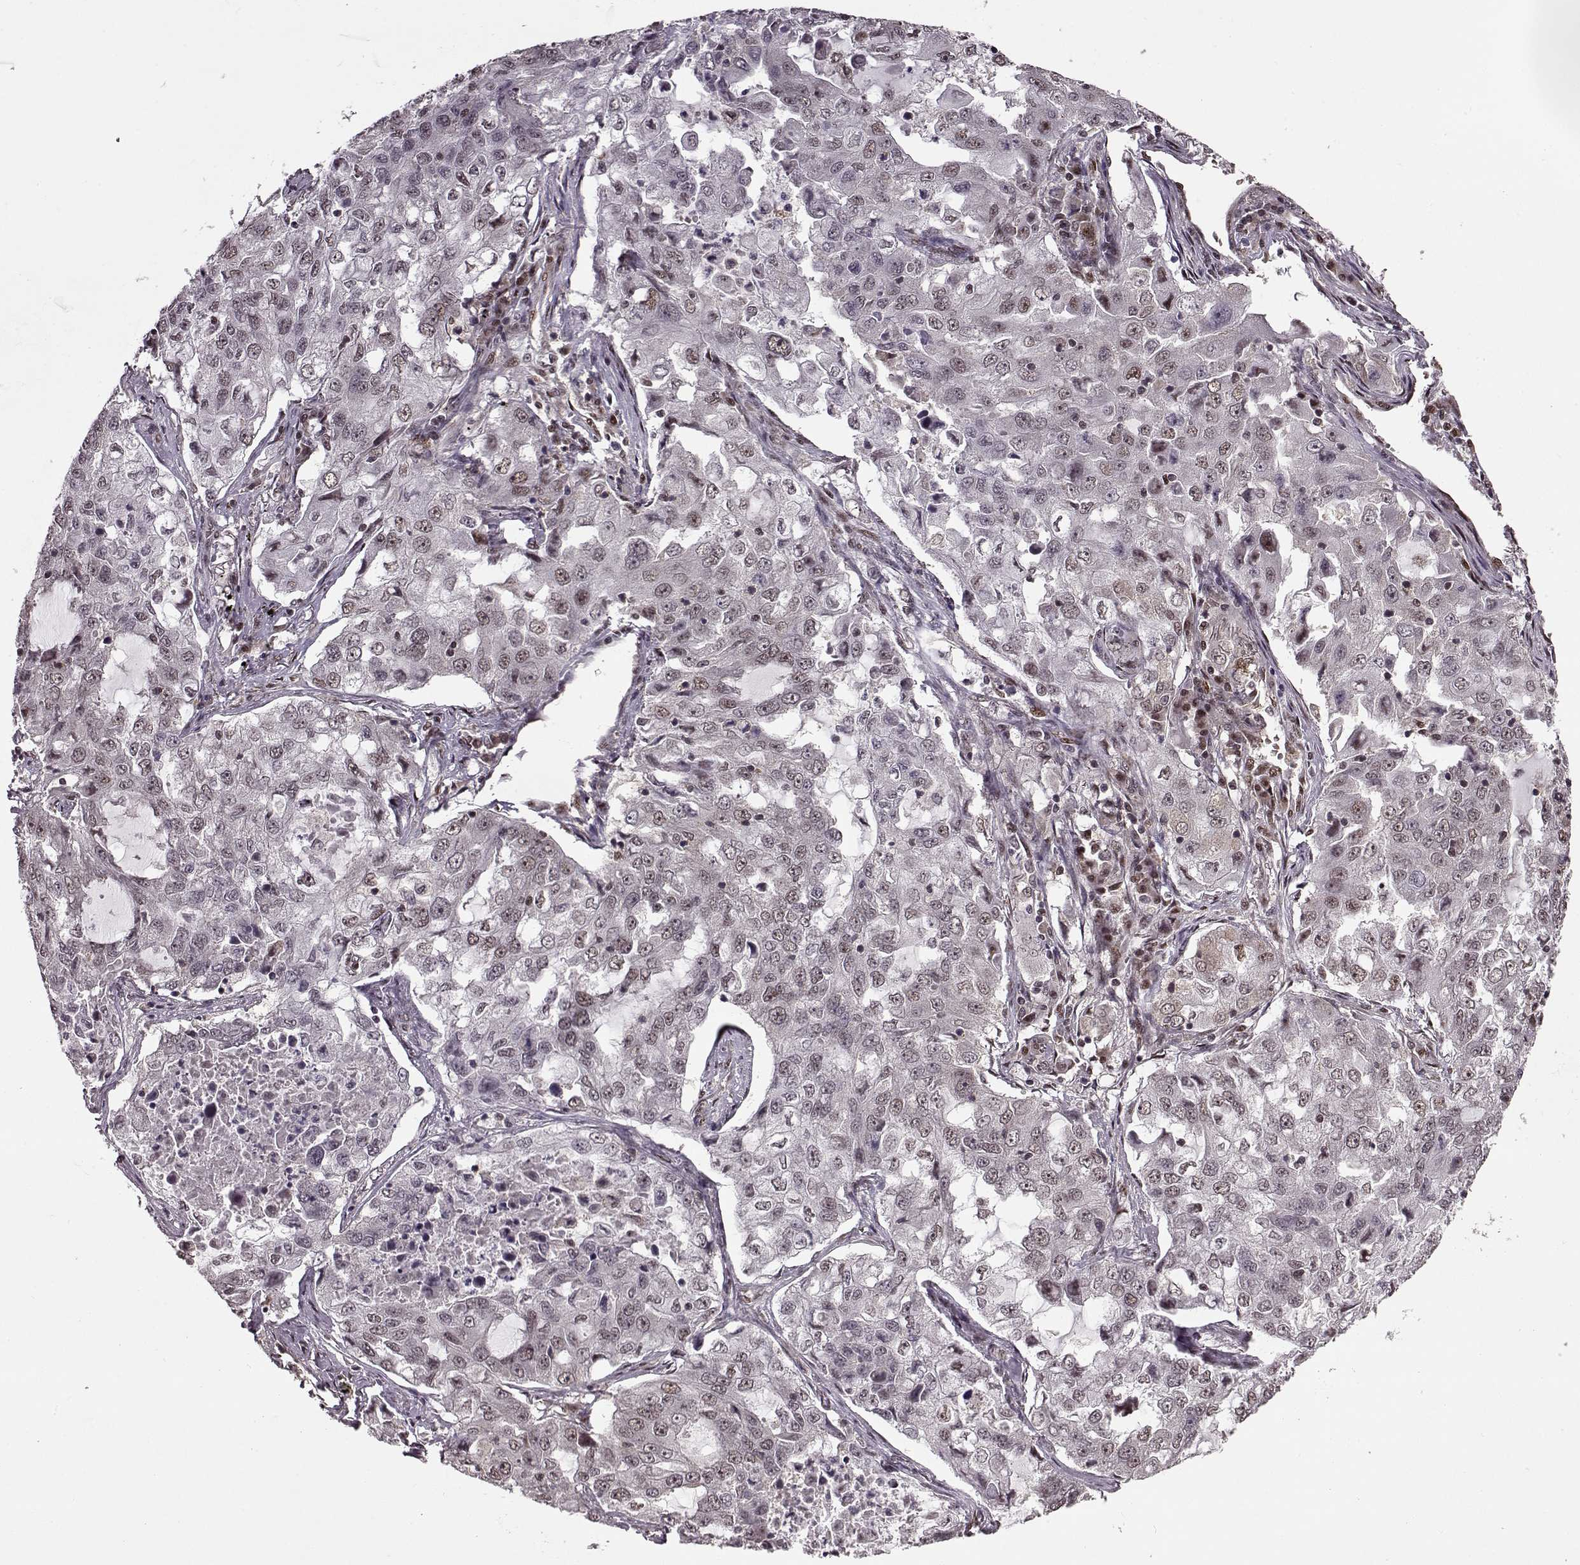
{"staining": {"intensity": "weak", "quantity": "25%-75%", "location": "nuclear"}, "tissue": "lung cancer", "cell_type": "Tumor cells", "image_type": "cancer", "snomed": [{"axis": "morphology", "description": "Adenocarcinoma, NOS"}, {"axis": "topography", "description": "Lung"}], "caption": "Protein expression analysis of human lung adenocarcinoma reveals weak nuclear expression in approximately 25%-75% of tumor cells. (Brightfield microscopy of DAB IHC at high magnification).", "gene": "FTO", "patient": {"sex": "female", "age": 61}}